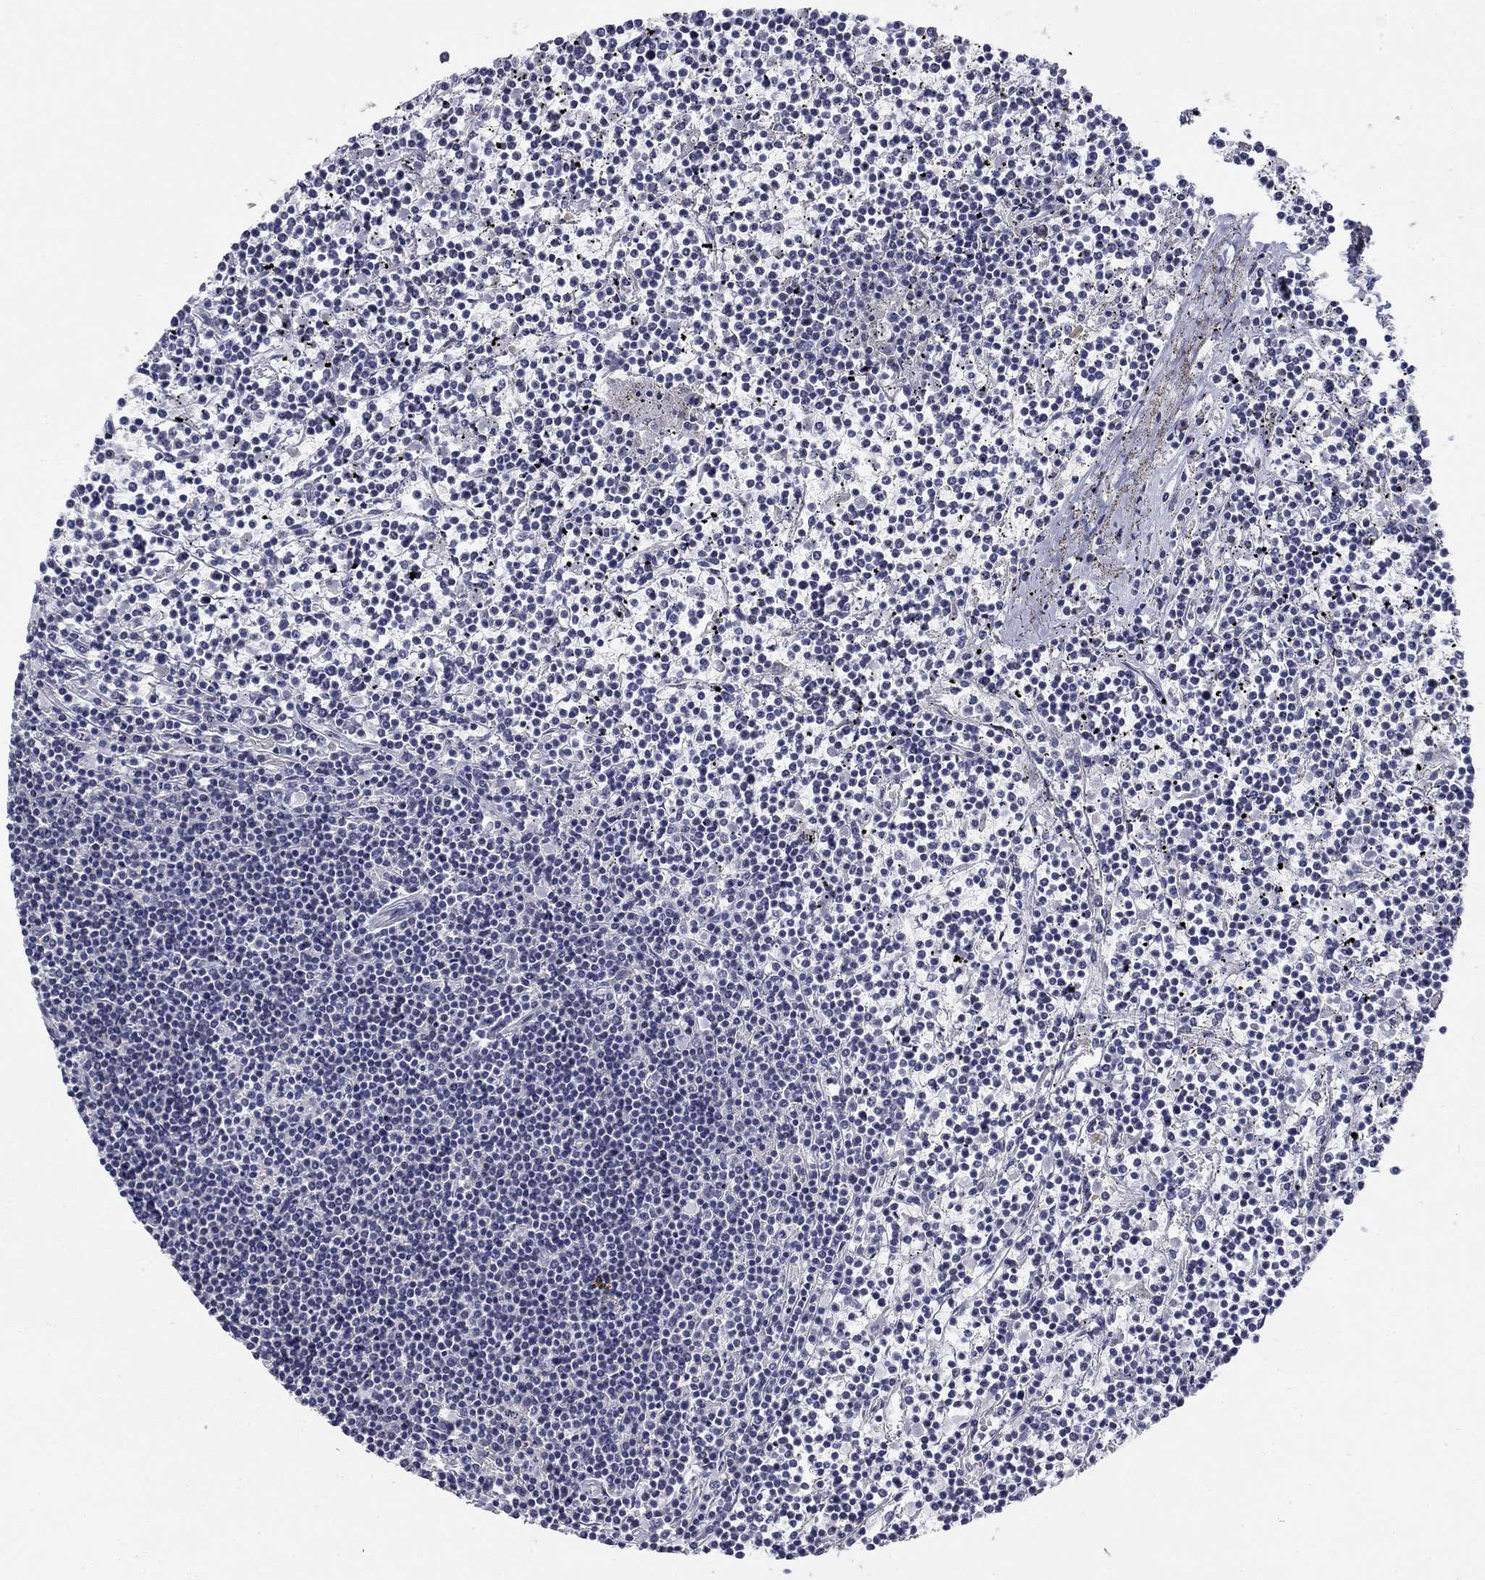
{"staining": {"intensity": "negative", "quantity": "none", "location": "none"}, "tissue": "lymphoma", "cell_type": "Tumor cells", "image_type": "cancer", "snomed": [{"axis": "morphology", "description": "Malignant lymphoma, non-Hodgkin's type, Low grade"}, {"axis": "topography", "description": "Spleen"}], "caption": "Tumor cells show no significant expression in lymphoma.", "gene": "GRK7", "patient": {"sex": "female", "age": 19}}